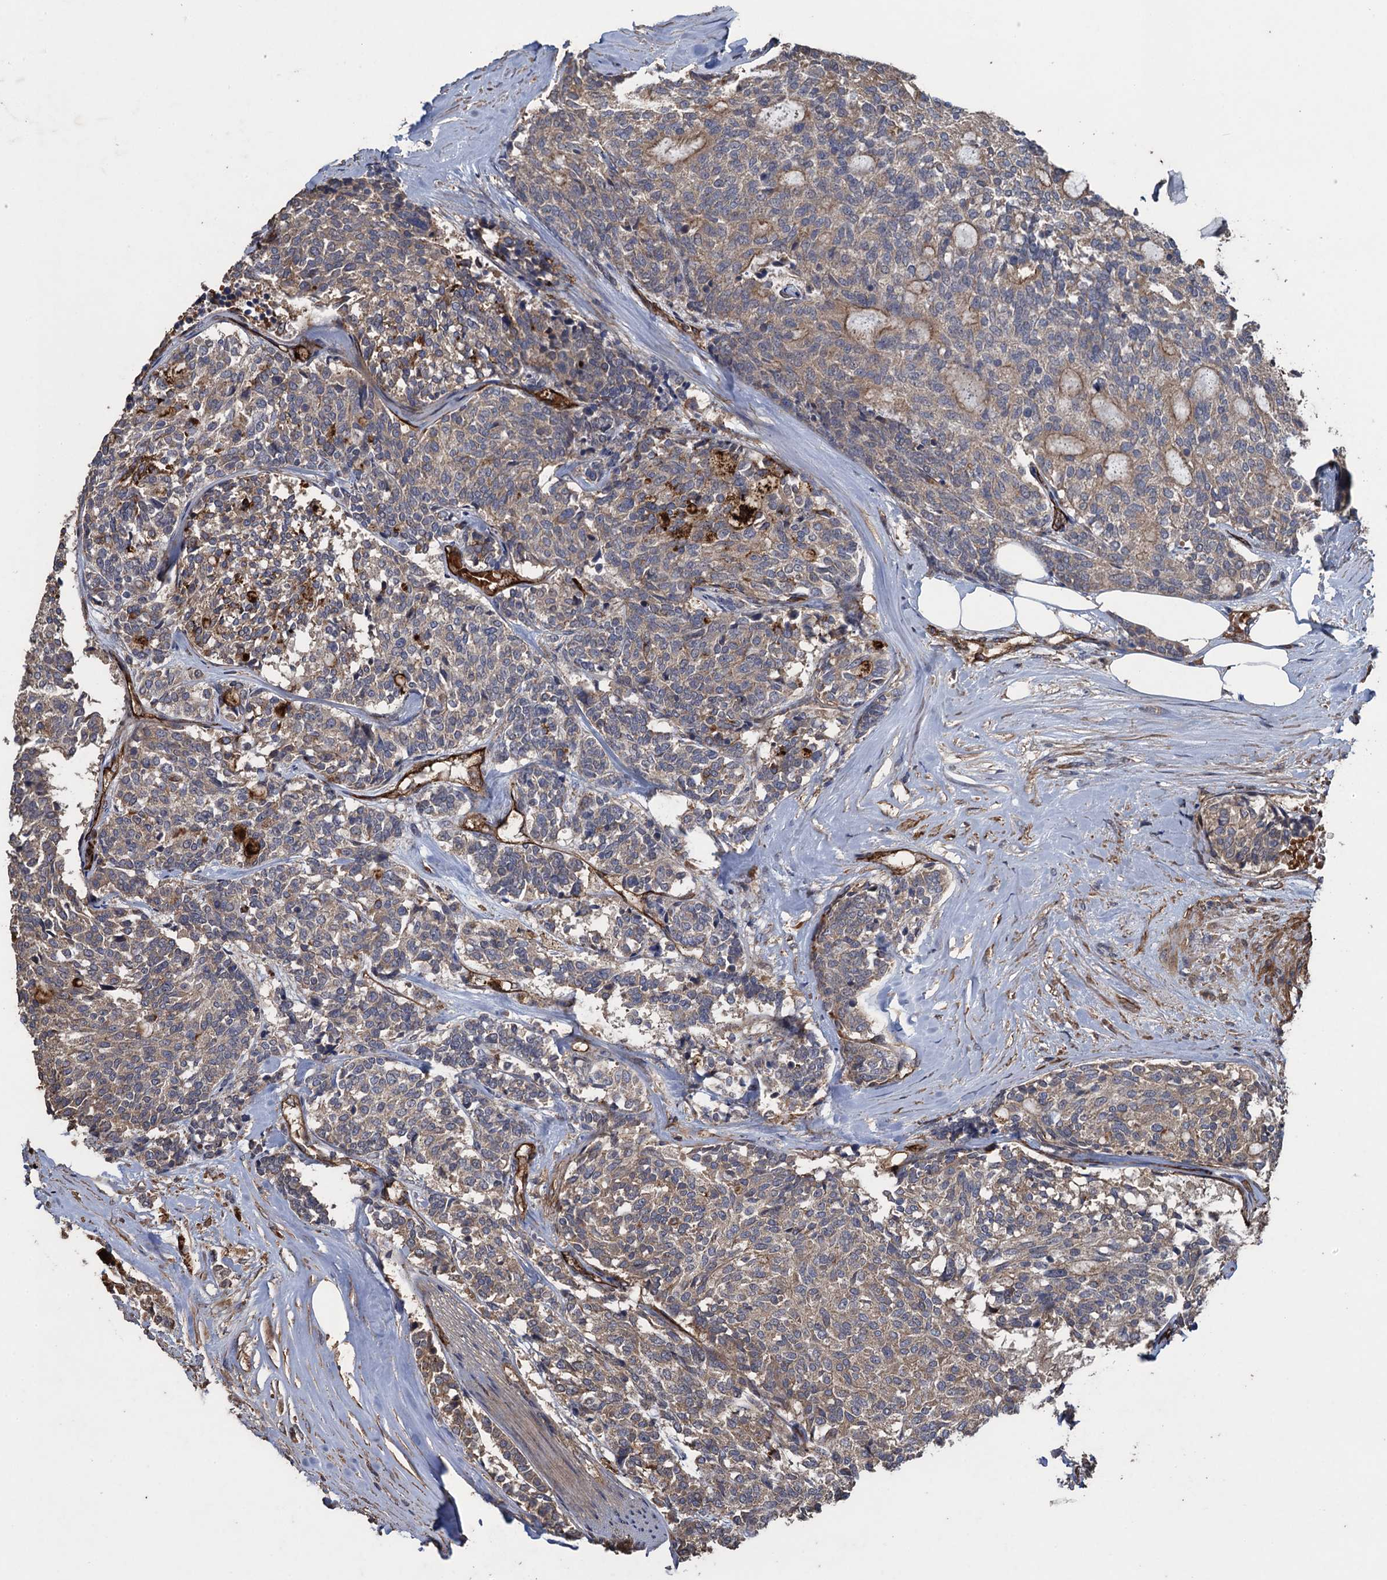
{"staining": {"intensity": "weak", "quantity": "25%-75%", "location": "cytoplasmic/membranous"}, "tissue": "carcinoid", "cell_type": "Tumor cells", "image_type": "cancer", "snomed": [{"axis": "morphology", "description": "Carcinoid, malignant, NOS"}, {"axis": "topography", "description": "Pancreas"}], "caption": "Malignant carcinoid stained with a brown dye demonstrates weak cytoplasmic/membranous positive positivity in about 25%-75% of tumor cells.", "gene": "TXNDC11", "patient": {"sex": "female", "age": 54}}